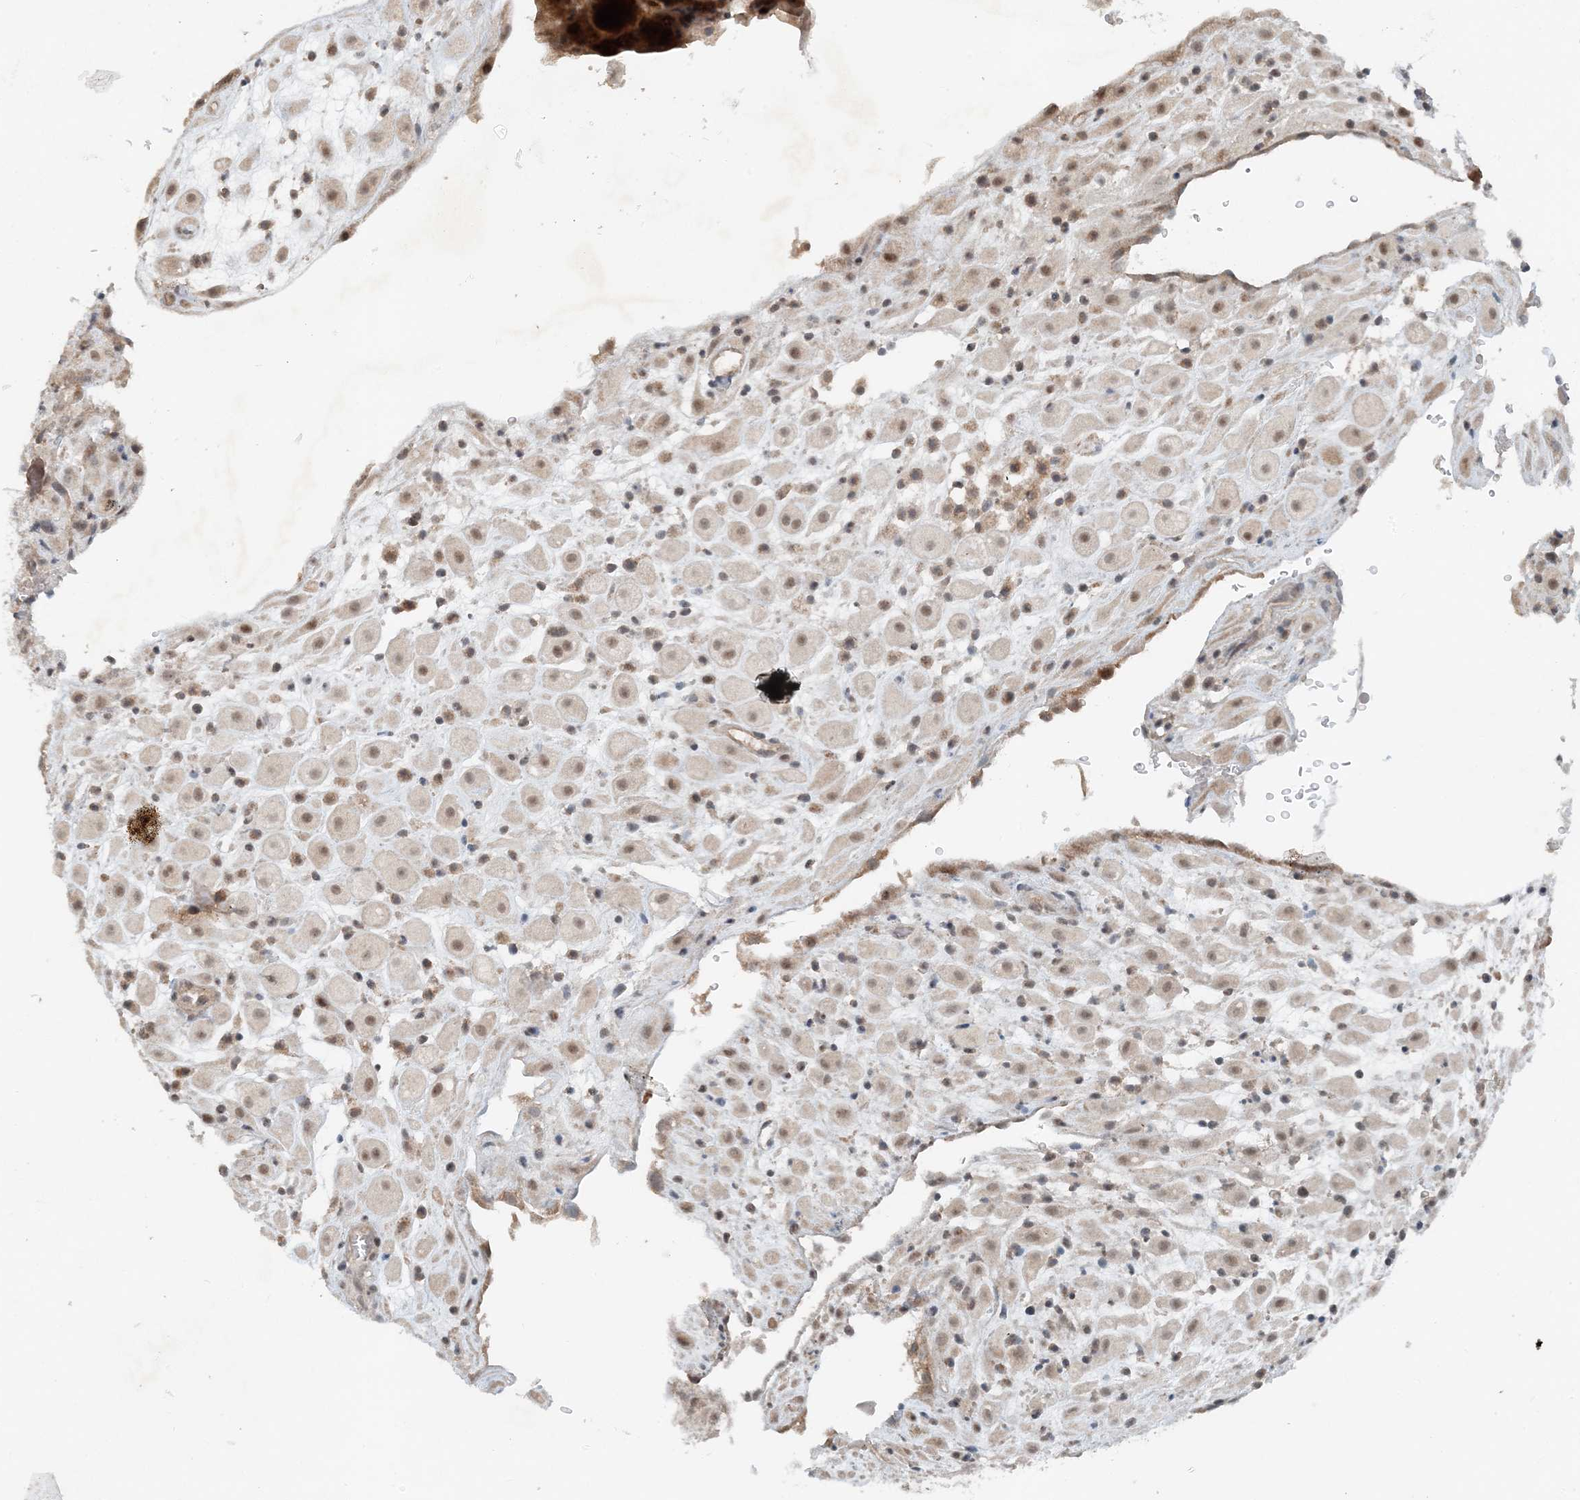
{"staining": {"intensity": "moderate", "quantity": ">75%", "location": "nuclear"}, "tissue": "placenta", "cell_type": "Decidual cells", "image_type": "normal", "snomed": [{"axis": "morphology", "description": "Normal tissue, NOS"}, {"axis": "topography", "description": "Placenta"}], "caption": "Immunohistochemistry (IHC) of benign placenta displays medium levels of moderate nuclear expression in about >75% of decidual cells. (DAB IHC, brown staining for protein, blue staining for nuclei).", "gene": "MITD1", "patient": {"sex": "female", "age": 35}}